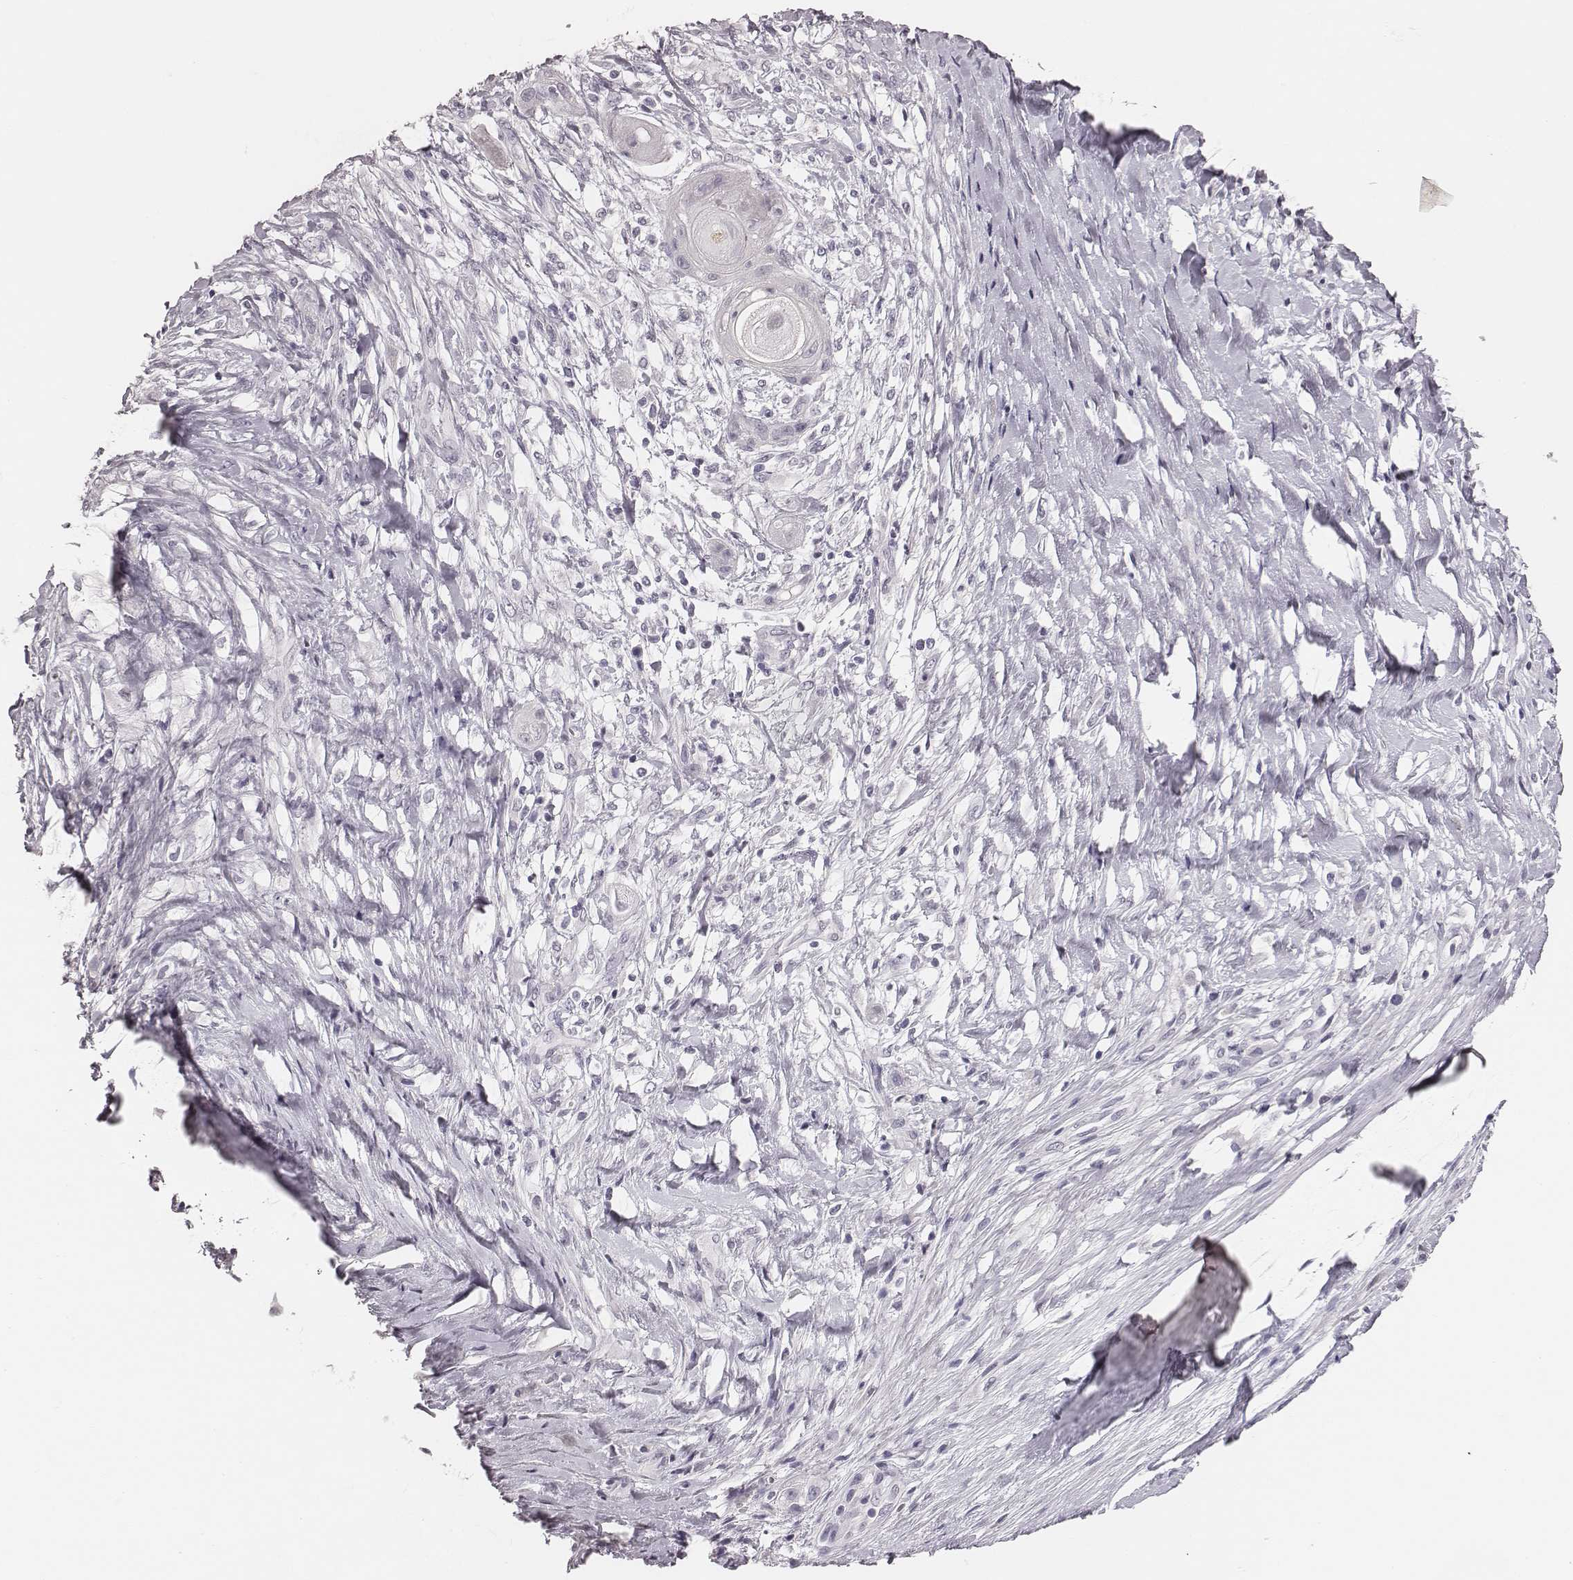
{"staining": {"intensity": "negative", "quantity": "none", "location": "none"}, "tissue": "skin cancer", "cell_type": "Tumor cells", "image_type": "cancer", "snomed": [{"axis": "morphology", "description": "Squamous cell carcinoma, NOS"}, {"axis": "topography", "description": "Skin"}], "caption": "Immunohistochemistry photomicrograph of neoplastic tissue: human skin squamous cell carcinoma stained with DAB (3,3'-diaminobenzidine) exhibits no significant protein positivity in tumor cells.", "gene": "CSHL1", "patient": {"sex": "male", "age": 62}}